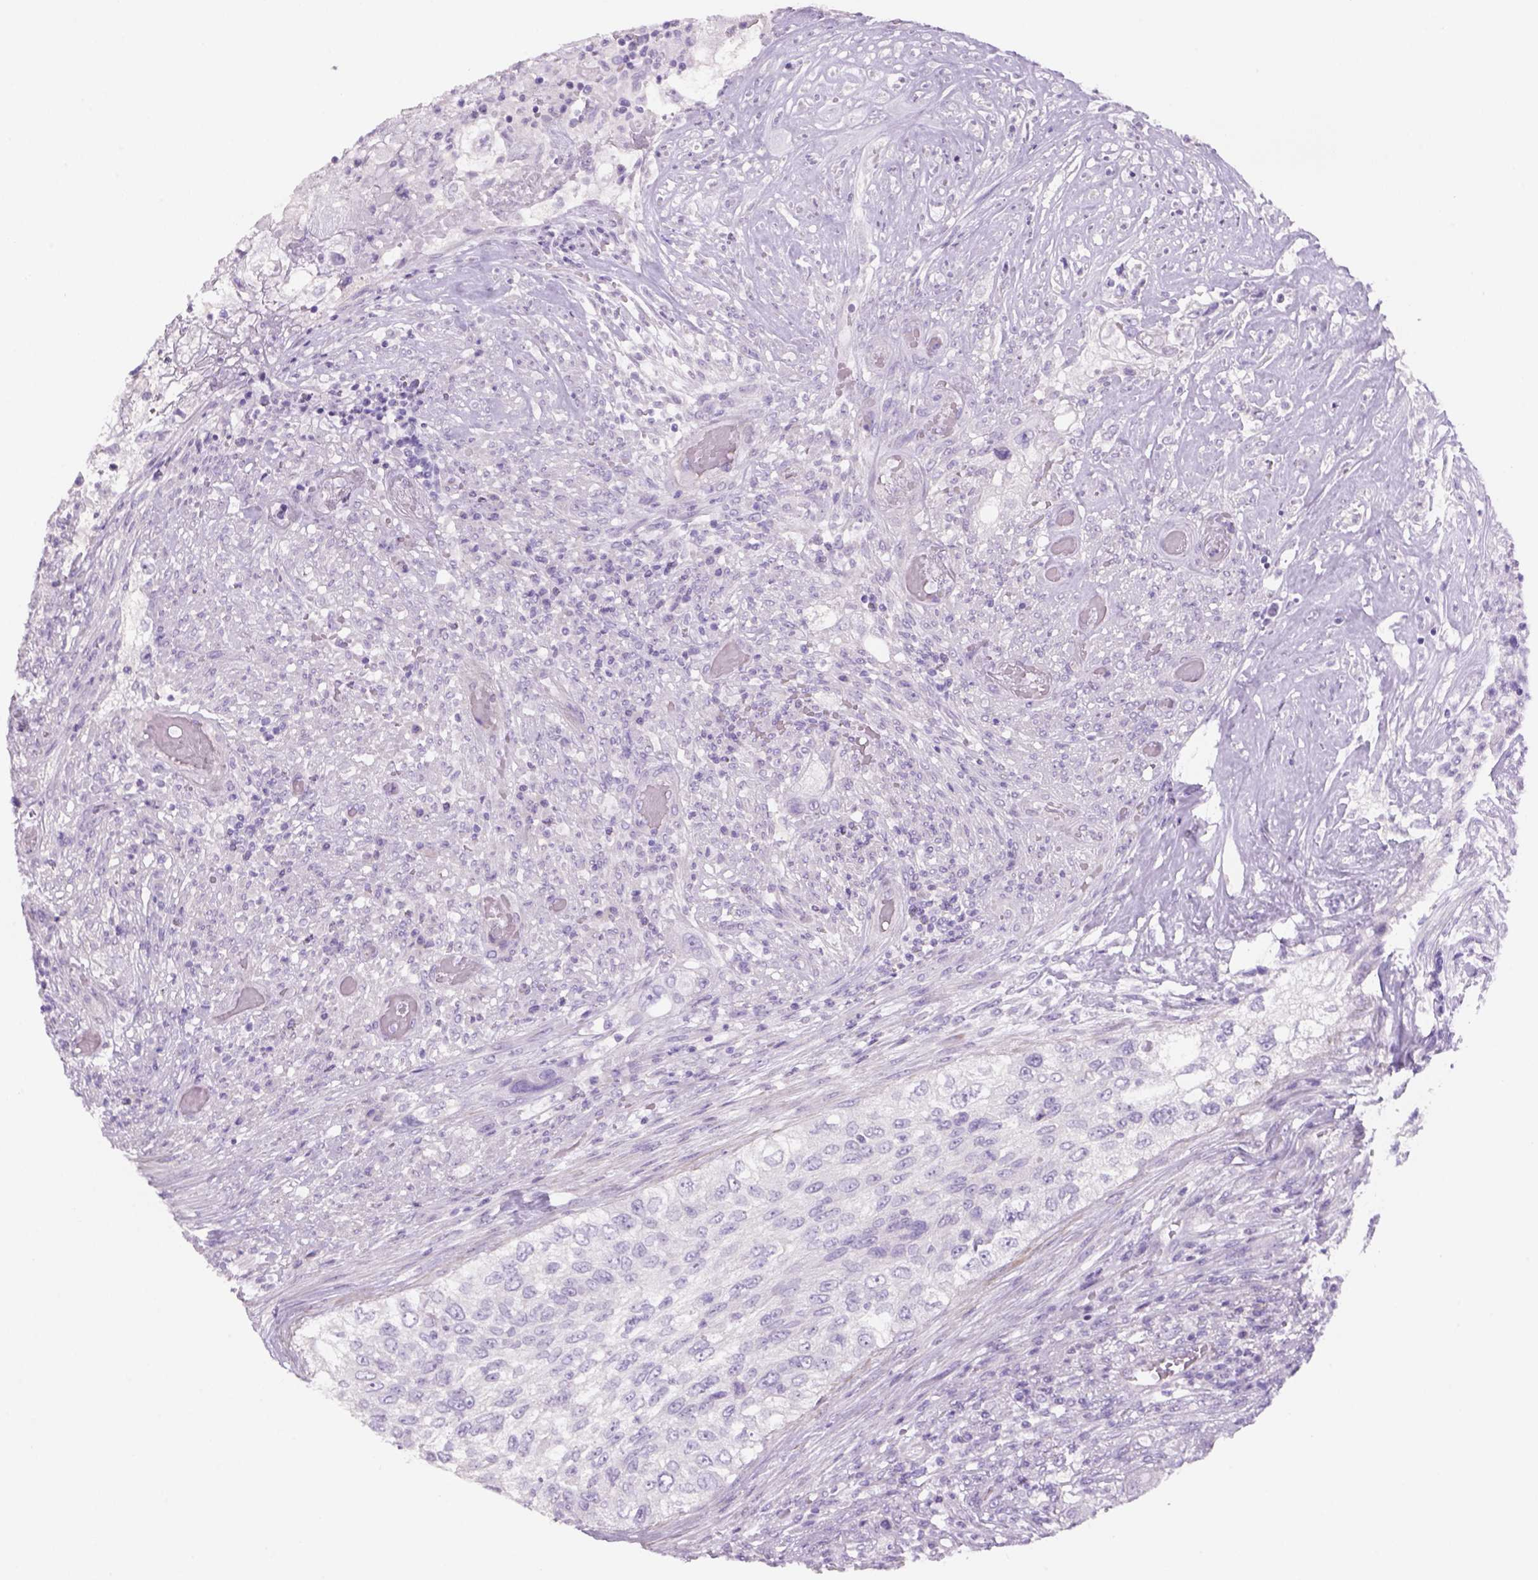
{"staining": {"intensity": "negative", "quantity": "none", "location": "none"}, "tissue": "urothelial cancer", "cell_type": "Tumor cells", "image_type": "cancer", "snomed": [{"axis": "morphology", "description": "Urothelial carcinoma, High grade"}, {"axis": "topography", "description": "Urinary bladder"}], "caption": "High-grade urothelial carcinoma stained for a protein using immunohistochemistry shows no staining tumor cells.", "gene": "TENM4", "patient": {"sex": "female", "age": 60}}